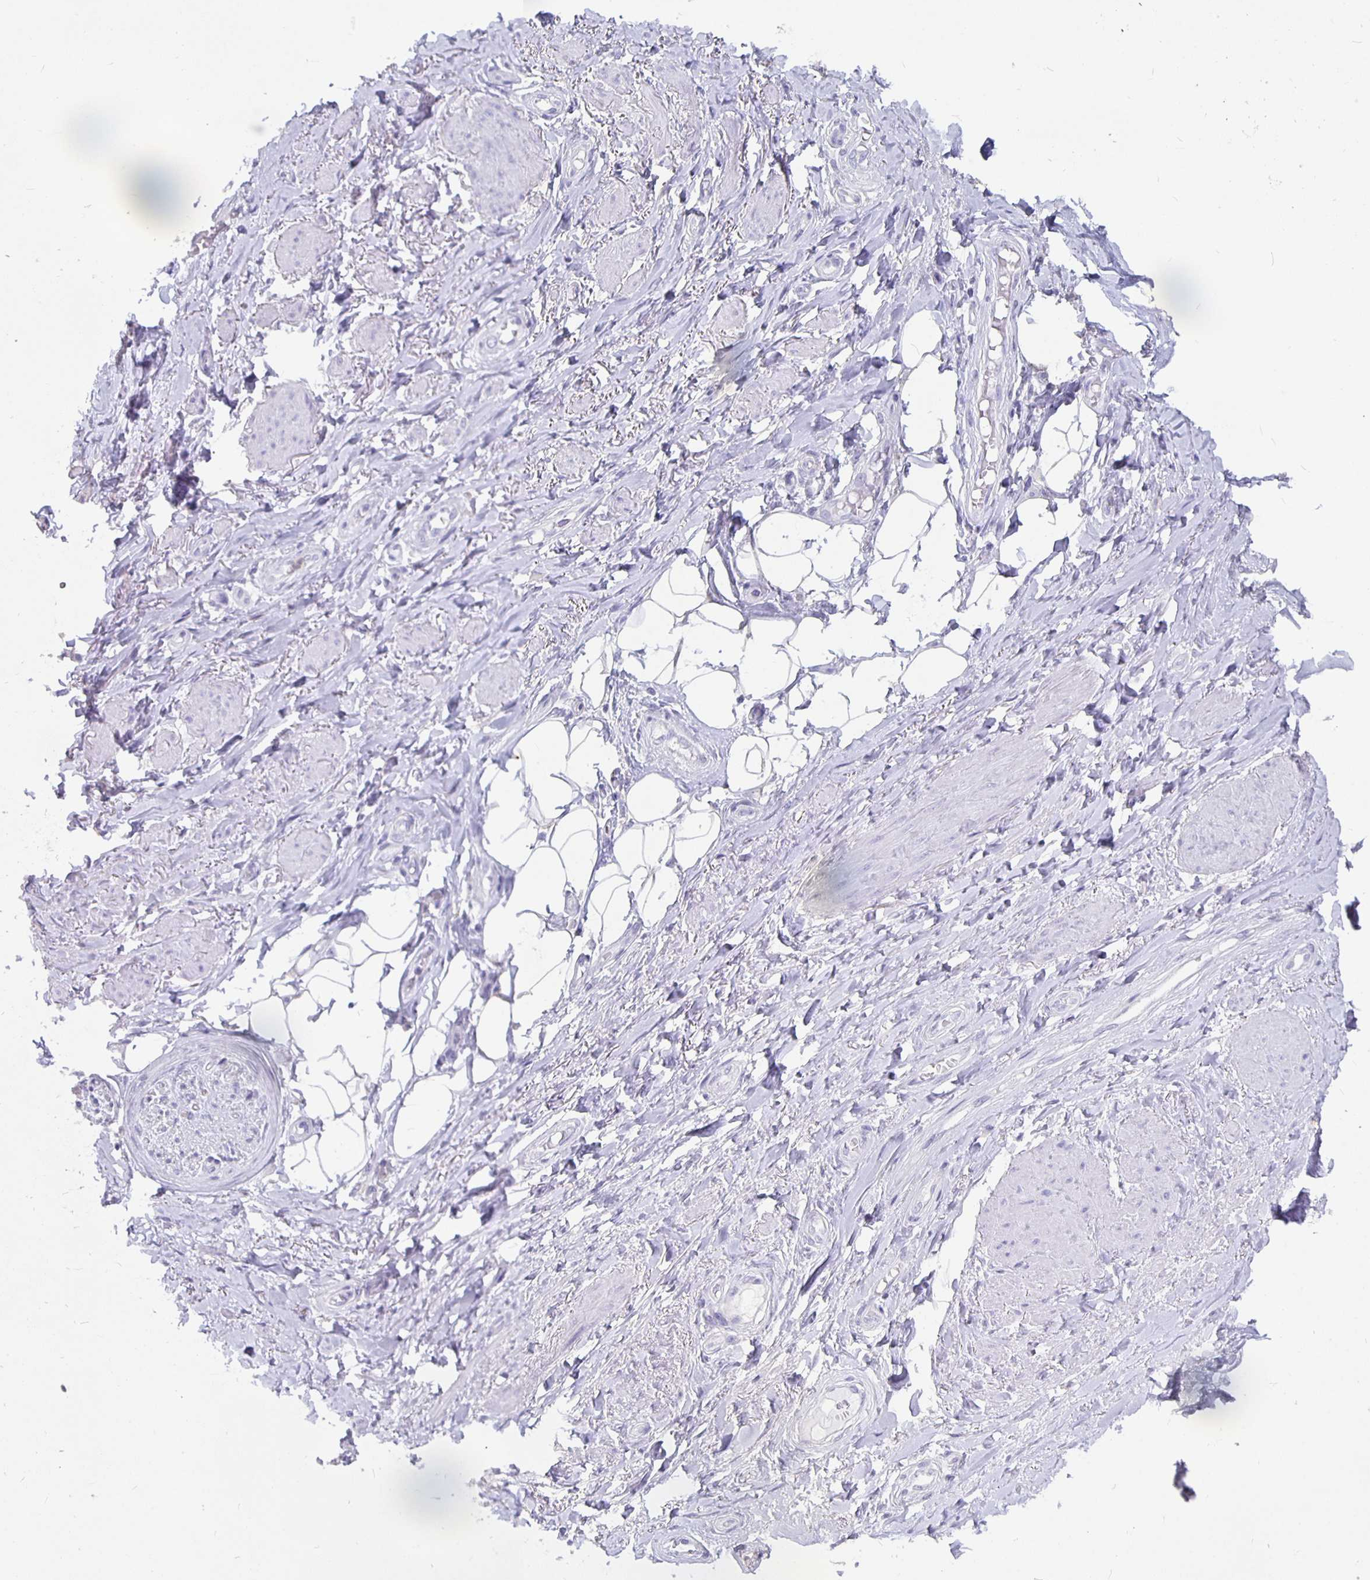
{"staining": {"intensity": "negative", "quantity": "none", "location": "none"}, "tissue": "adipose tissue", "cell_type": "Adipocytes", "image_type": "normal", "snomed": [{"axis": "morphology", "description": "Normal tissue, NOS"}, {"axis": "topography", "description": "Anal"}, {"axis": "topography", "description": "Peripheral nerve tissue"}], "caption": "IHC of unremarkable human adipose tissue demonstrates no positivity in adipocytes. (DAB IHC, high magnification).", "gene": "GPX4", "patient": {"sex": "male", "age": 53}}